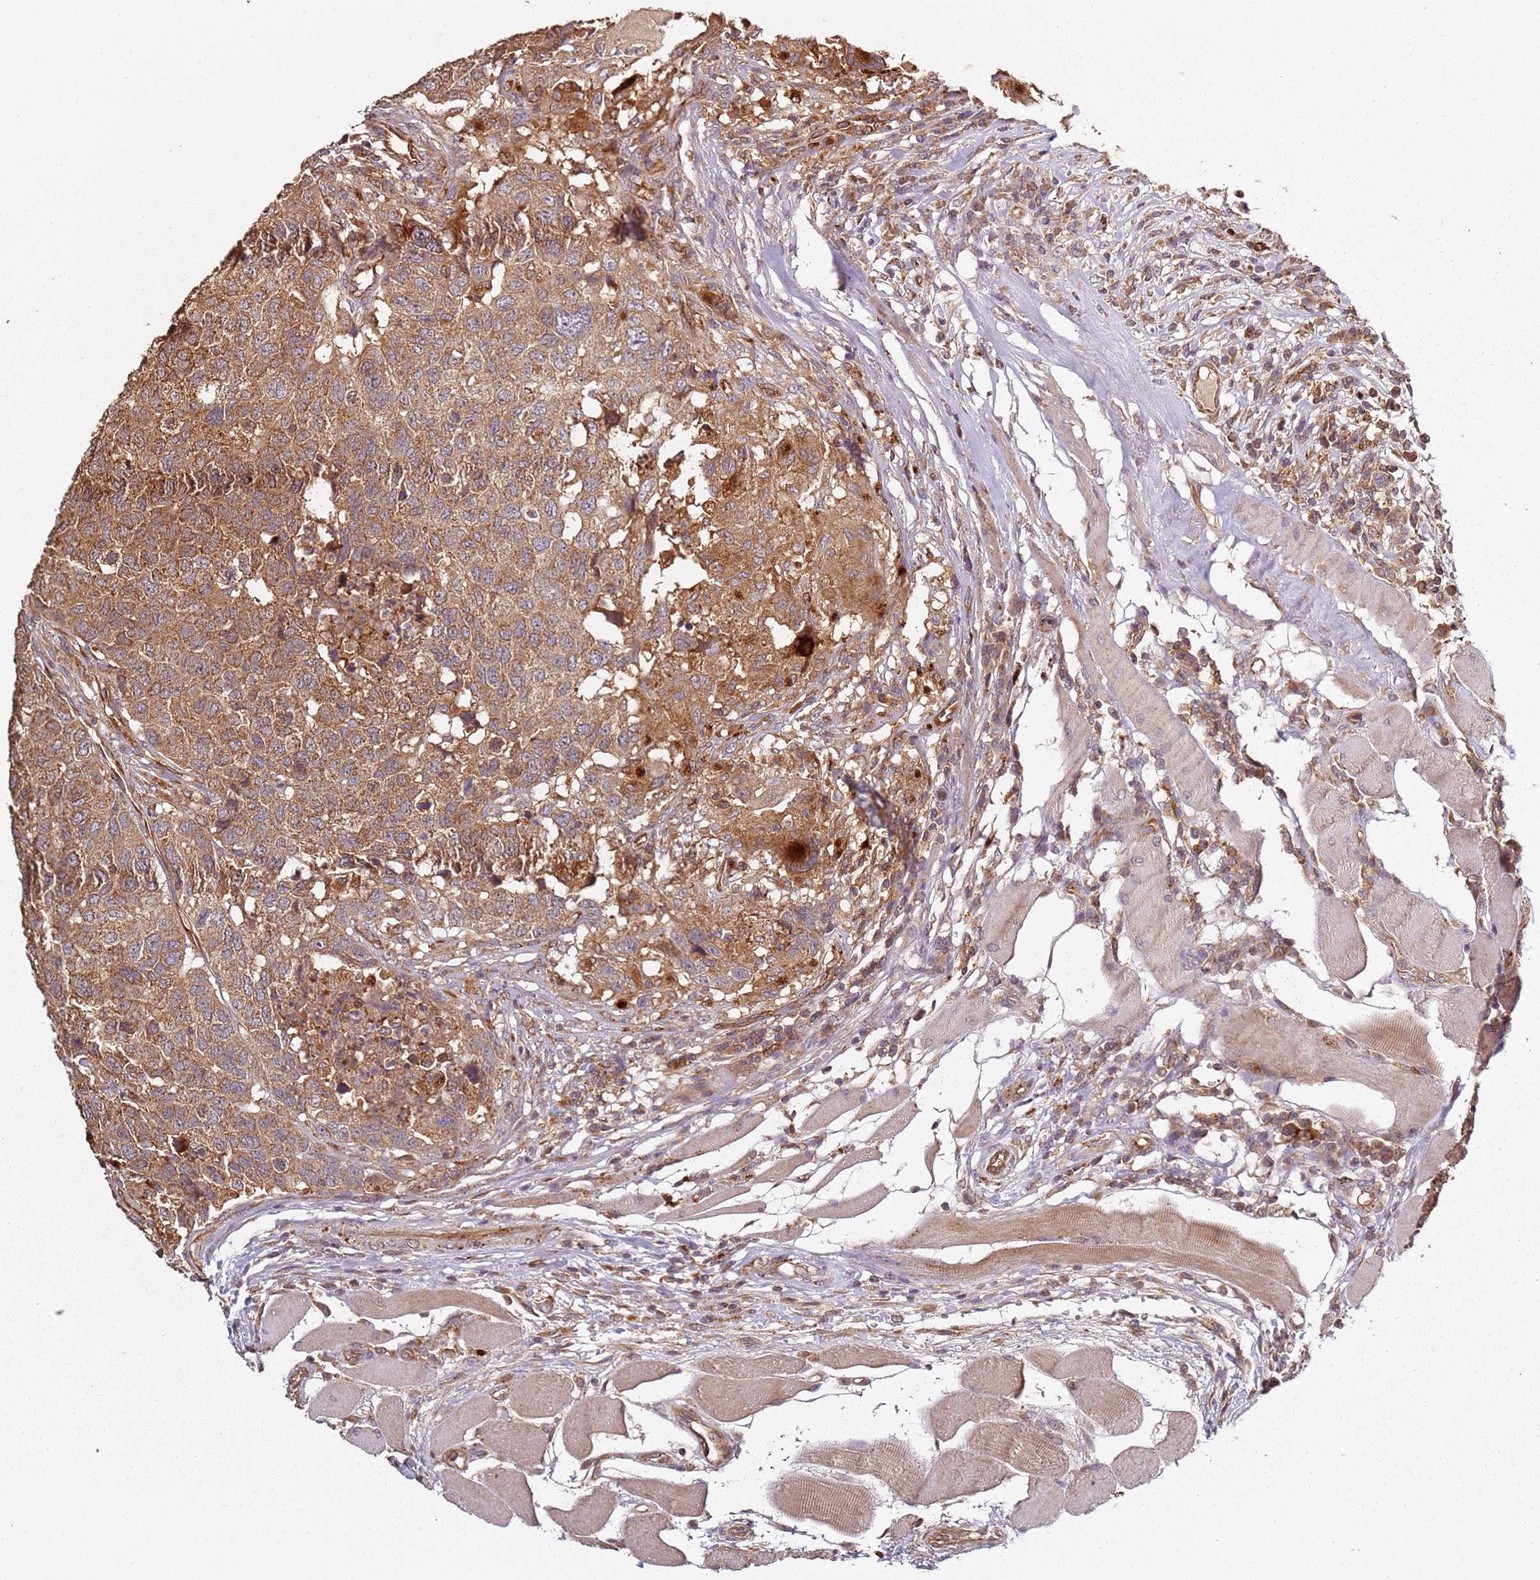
{"staining": {"intensity": "moderate", "quantity": ">75%", "location": "cytoplasmic/membranous"}, "tissue": "head and neck cancer", "cell_type": "Tumor cells", "image_type": "cancer", "snomed": [{"axis": "morphology", "description": "Squamous cell carcinoma, NOS"}, {"axis": "topography", "description": "Head-Neck"}], "caption": "Immunohistochemical staining of human head and neck cancer (squamous cell carcinoma) reveals moderate cytoplasmic/membranous protein expression in about >75% of tumor cells. The protein is stained brown, and the nuclei are stained in blue (DAB (3,3'-diaminobenzidine) IHC with brightfield microscopy, high magnification).", "gene": "SCGB2B2", "patient": {"sex": "male", "age": 66}}